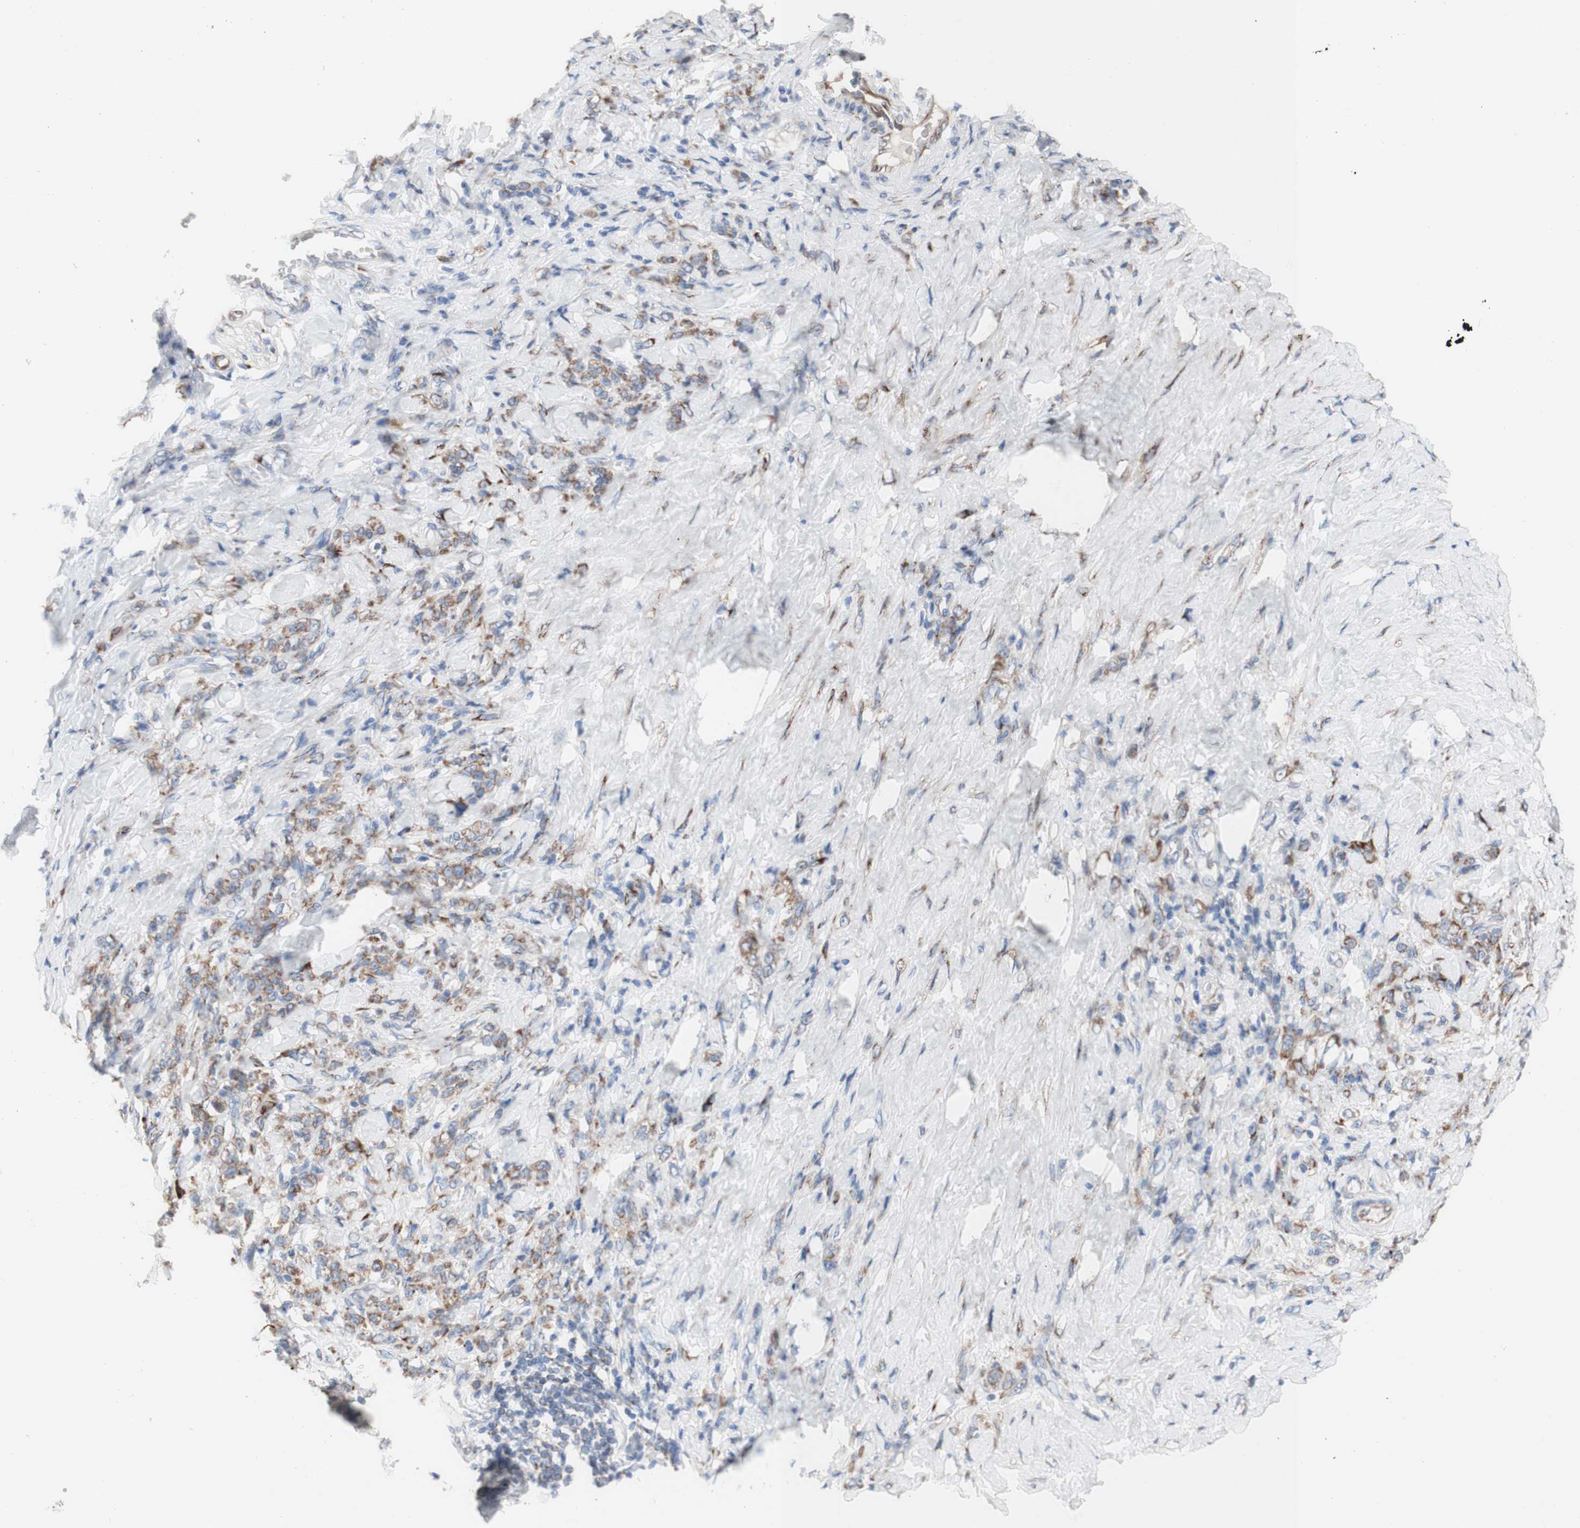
{"staining": {"intensity": "moderate", "quantity": "25%-75%", "location": "cytoplasmic/membranous"}, "tissue": "stomach cancer", "cell_type": "Tumor cells", "image_type": "cancer", "snomed": [{"axis": "morphology", "description": "Adenocarcinoma, NOS"}, {"axis": "topography", "description": "Stomach"}], "caption": "Stomach cancer (adenocarcinoma) stained with DAB IHC demonstrates medium levels of moderate cytoplasmic/membranous staining in approximately 25%-75% of tumor cells.", "gene": "AGPAT5", "patient": {"sex": "male", "age": 82}}